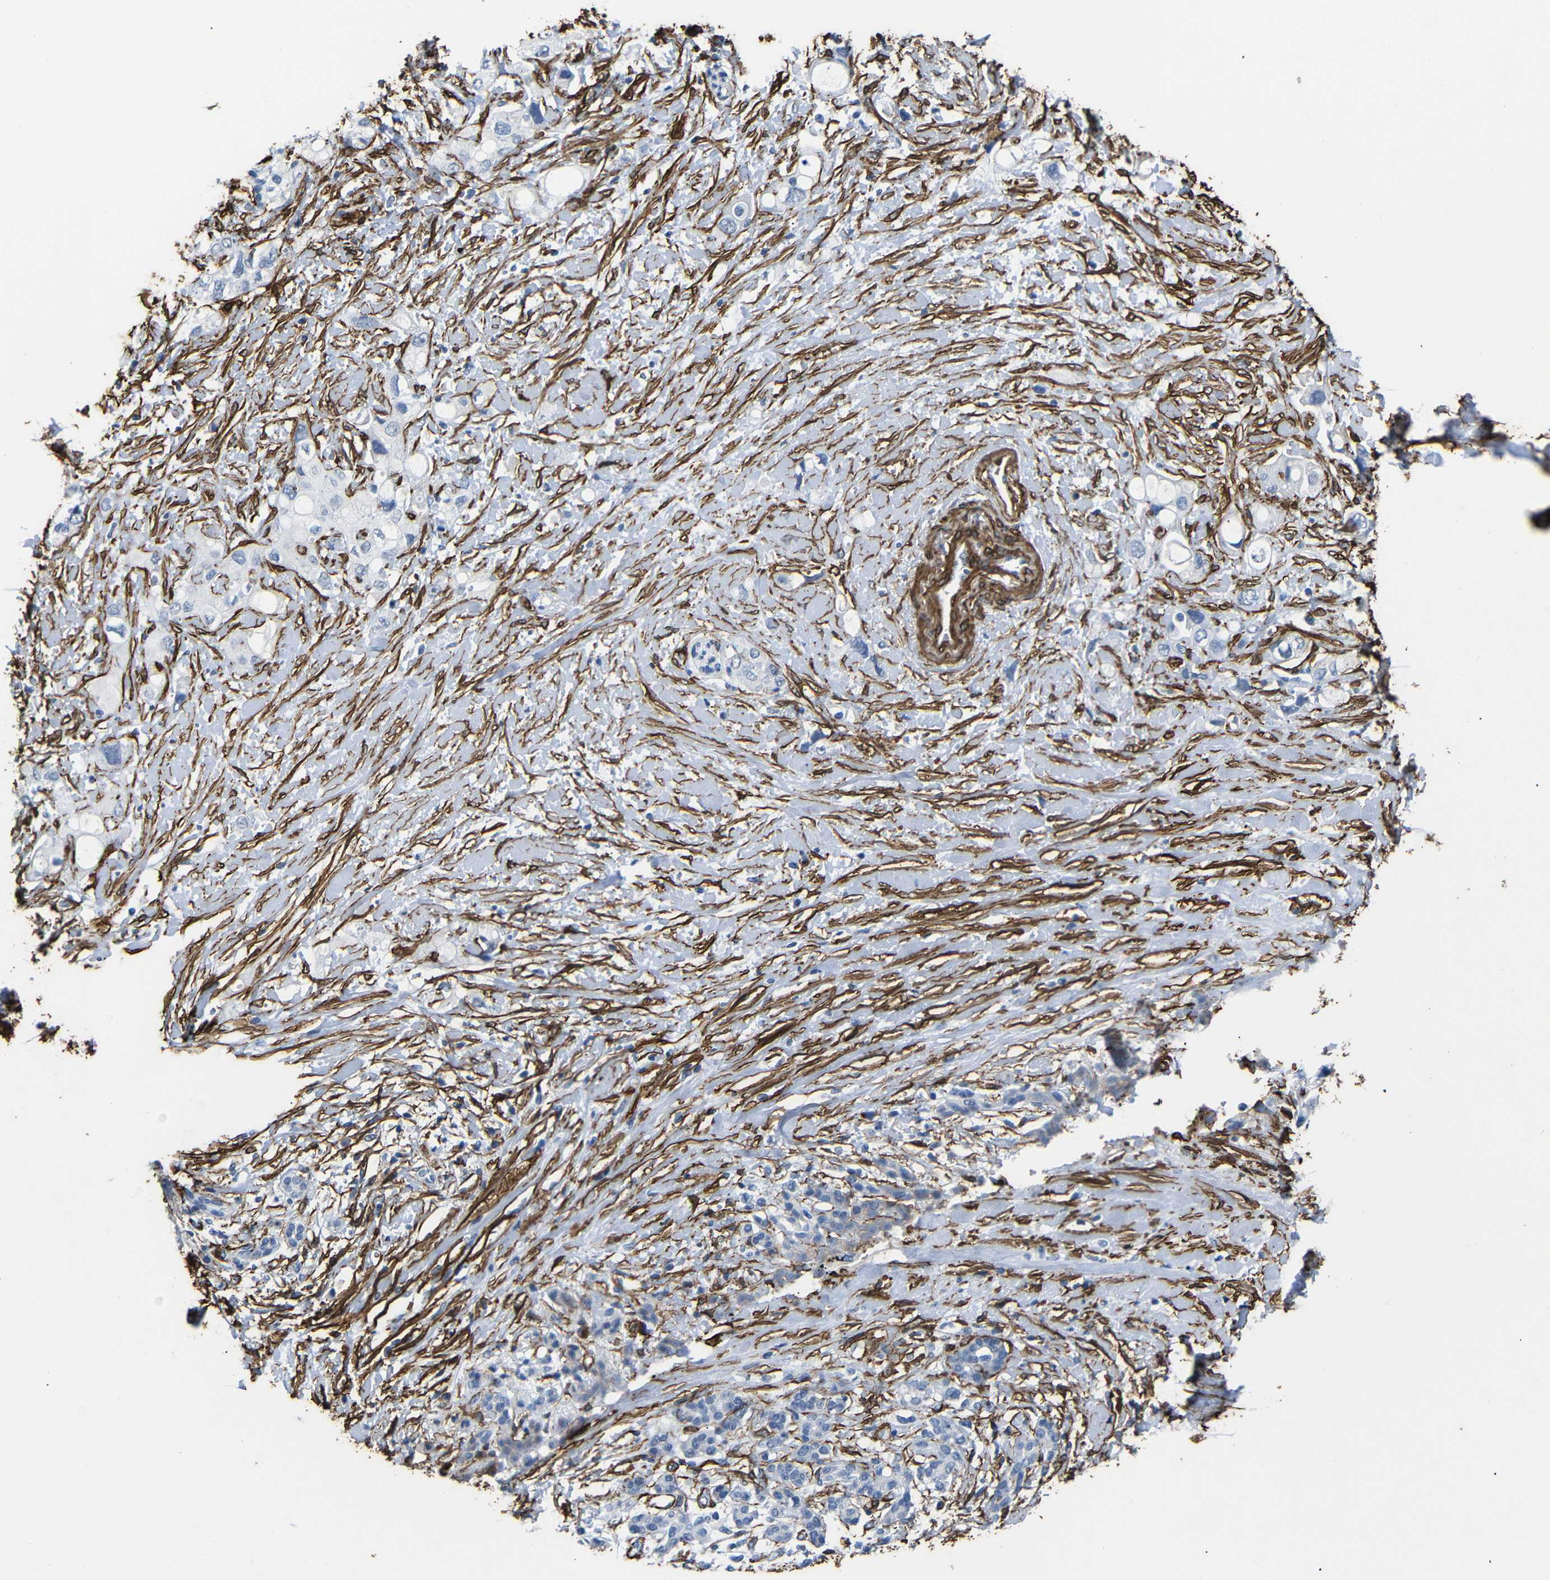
{"staining": {"intensity": "negative", "quantity": "none", "location": "none"}, "tissue": "pancreatic cancer", "cell_type": "Tumor cells", "image_type": "cancer", "snomed": [{"axis": "morphology", "description": "Adenocarcinoma, NOS"}, {"axis": "topography", "description": "Pancreas"}], "caption": "IHC micrograph of neoplastic tissue: human adenocarcinoma (pancreatic) stained with DAB reveals no significant protein expression in tumor cells.", "gene": "ACTA2", "patient": {"sex": "female", "age": 56}}